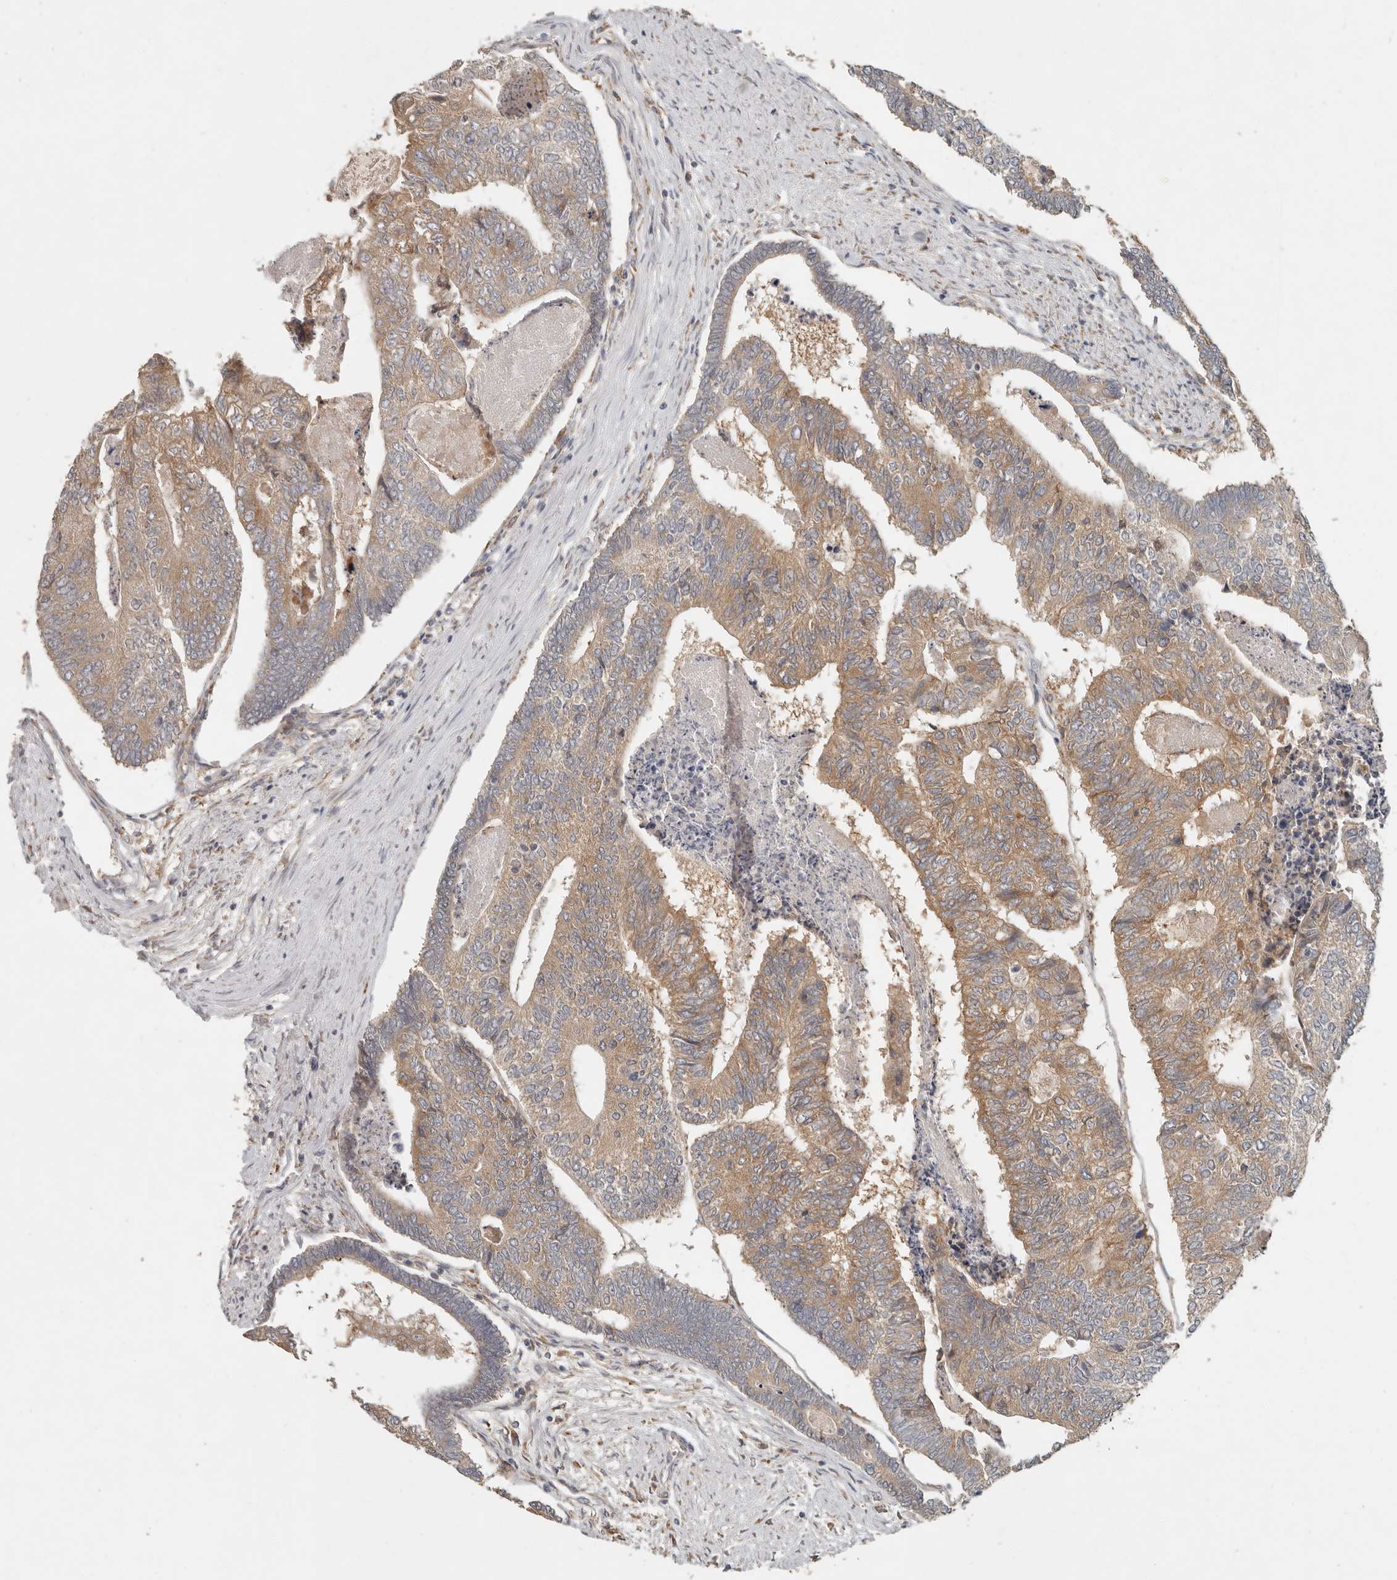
{"staining": {"intensity": "moderate", "quantity": ">75%", "location": "cytoplasmic/membranous"}, "tissue": "colorectal cancer", "cell_type": "Tumor cells", "image_type": "cancer", "snomed": [{"axis": "morphology", "description": "Adenocarcinoma, NOS"}, {"axis": "topography", "description": "Colon"}], "caption": "Moderate cytoplasmic/membranous positivity for a protein is present in about >75% of tumor cells of adenocarcinoma (colorectal) using immunohistochemistry (IHC).", "gene": "ARHGEF10L", "patient": {"sex": "female", "age": 67}}